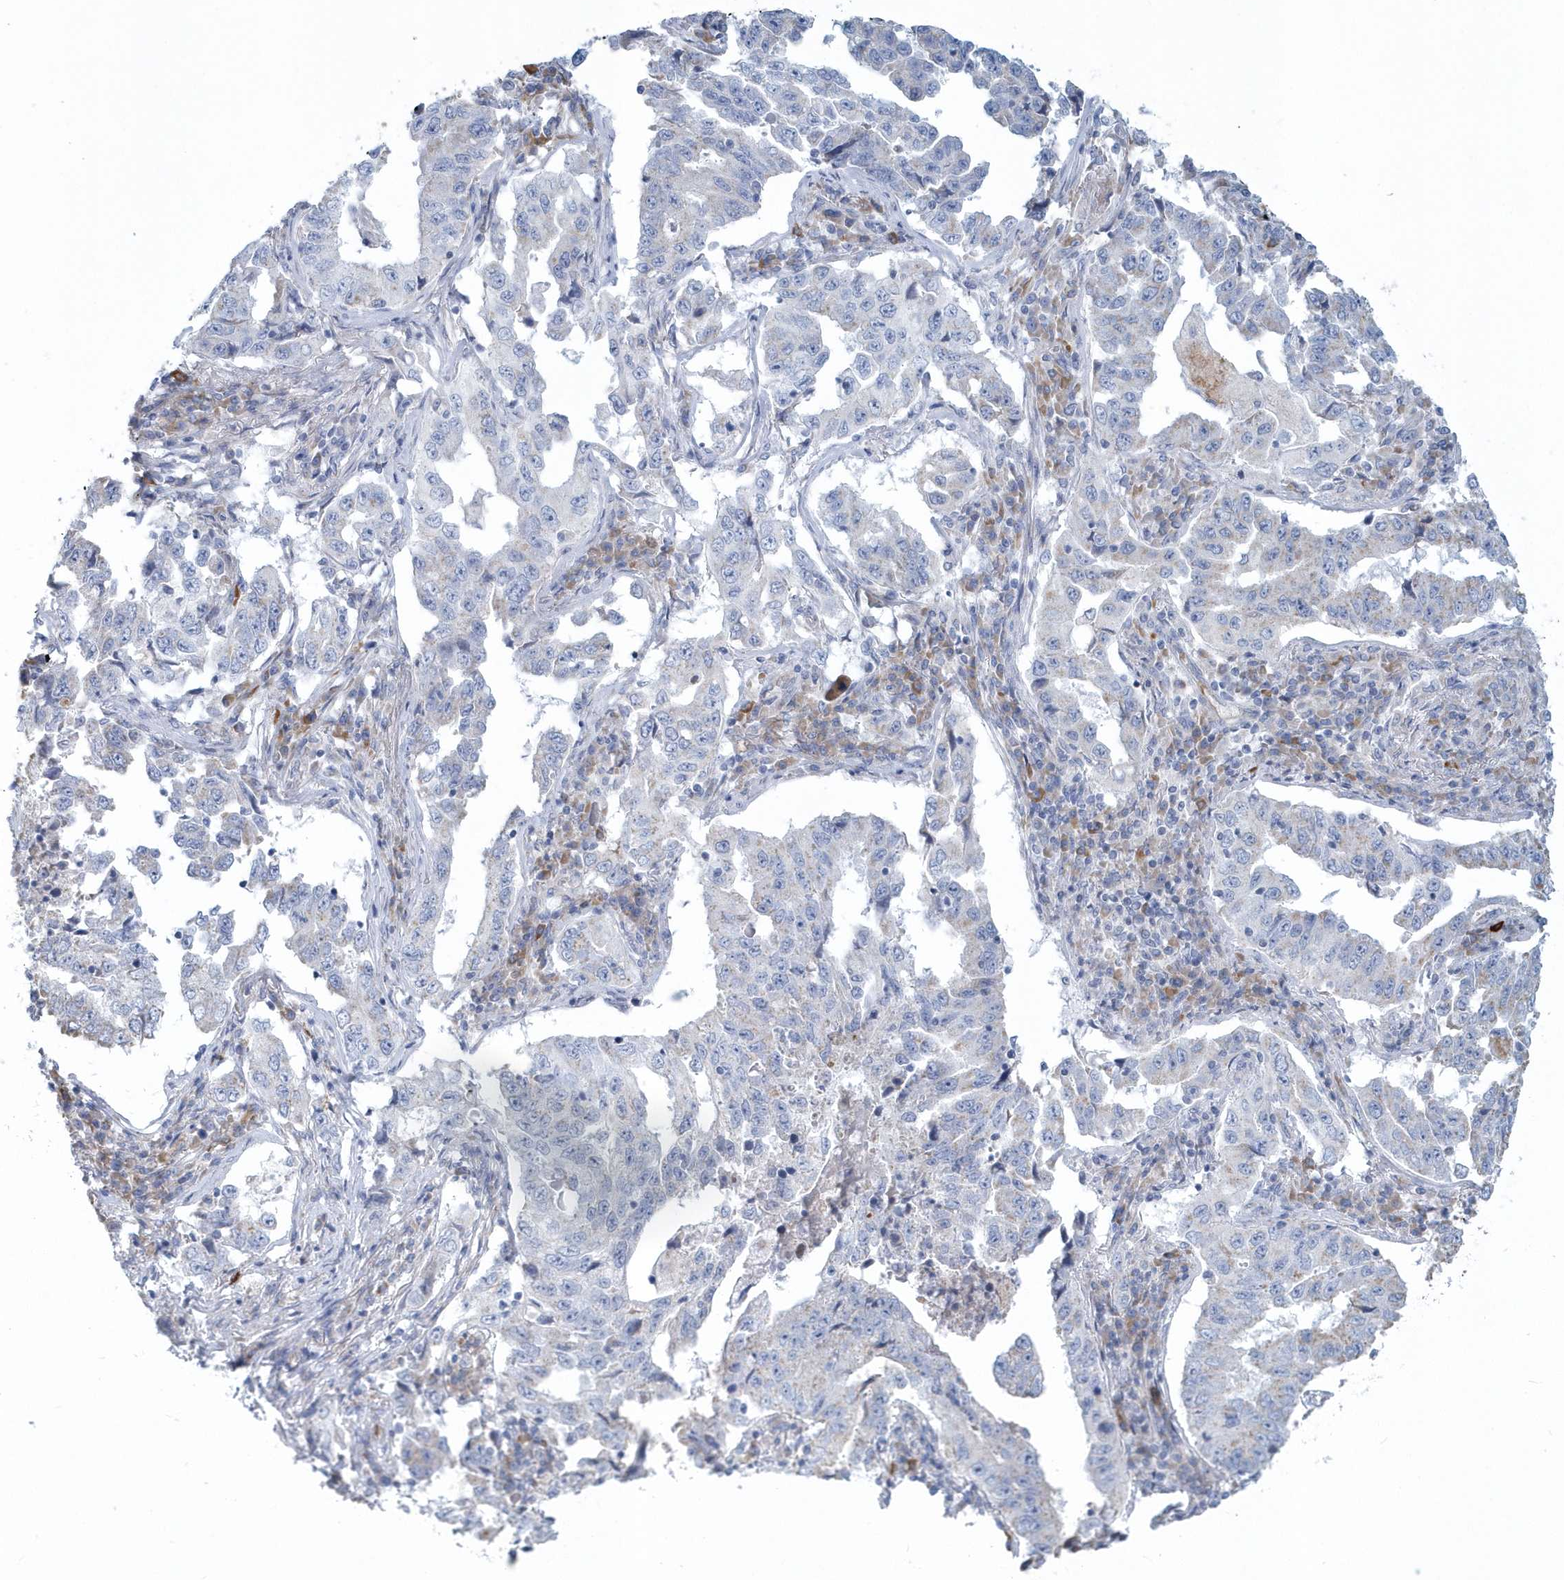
{"staining": {"intensity": "negative", "quantity": "none", "location": "none"}, "tissue": "lung cancer", "cell_type": "Tumor cells", "image_type": "cancer", "snomed": [{"axis": "morphology", "description": "Adenocarcinoma, NOS"}, {"axis": "topography", "description": "Lung"}], "caption": "This is a histopathology image of immunohistochemistry (IHC) staining of lung adenocarcinoma, which shows no positivity in tumor cells.", "gene": "SPATA18", "patient": {"sex": "female", "age": 51}}